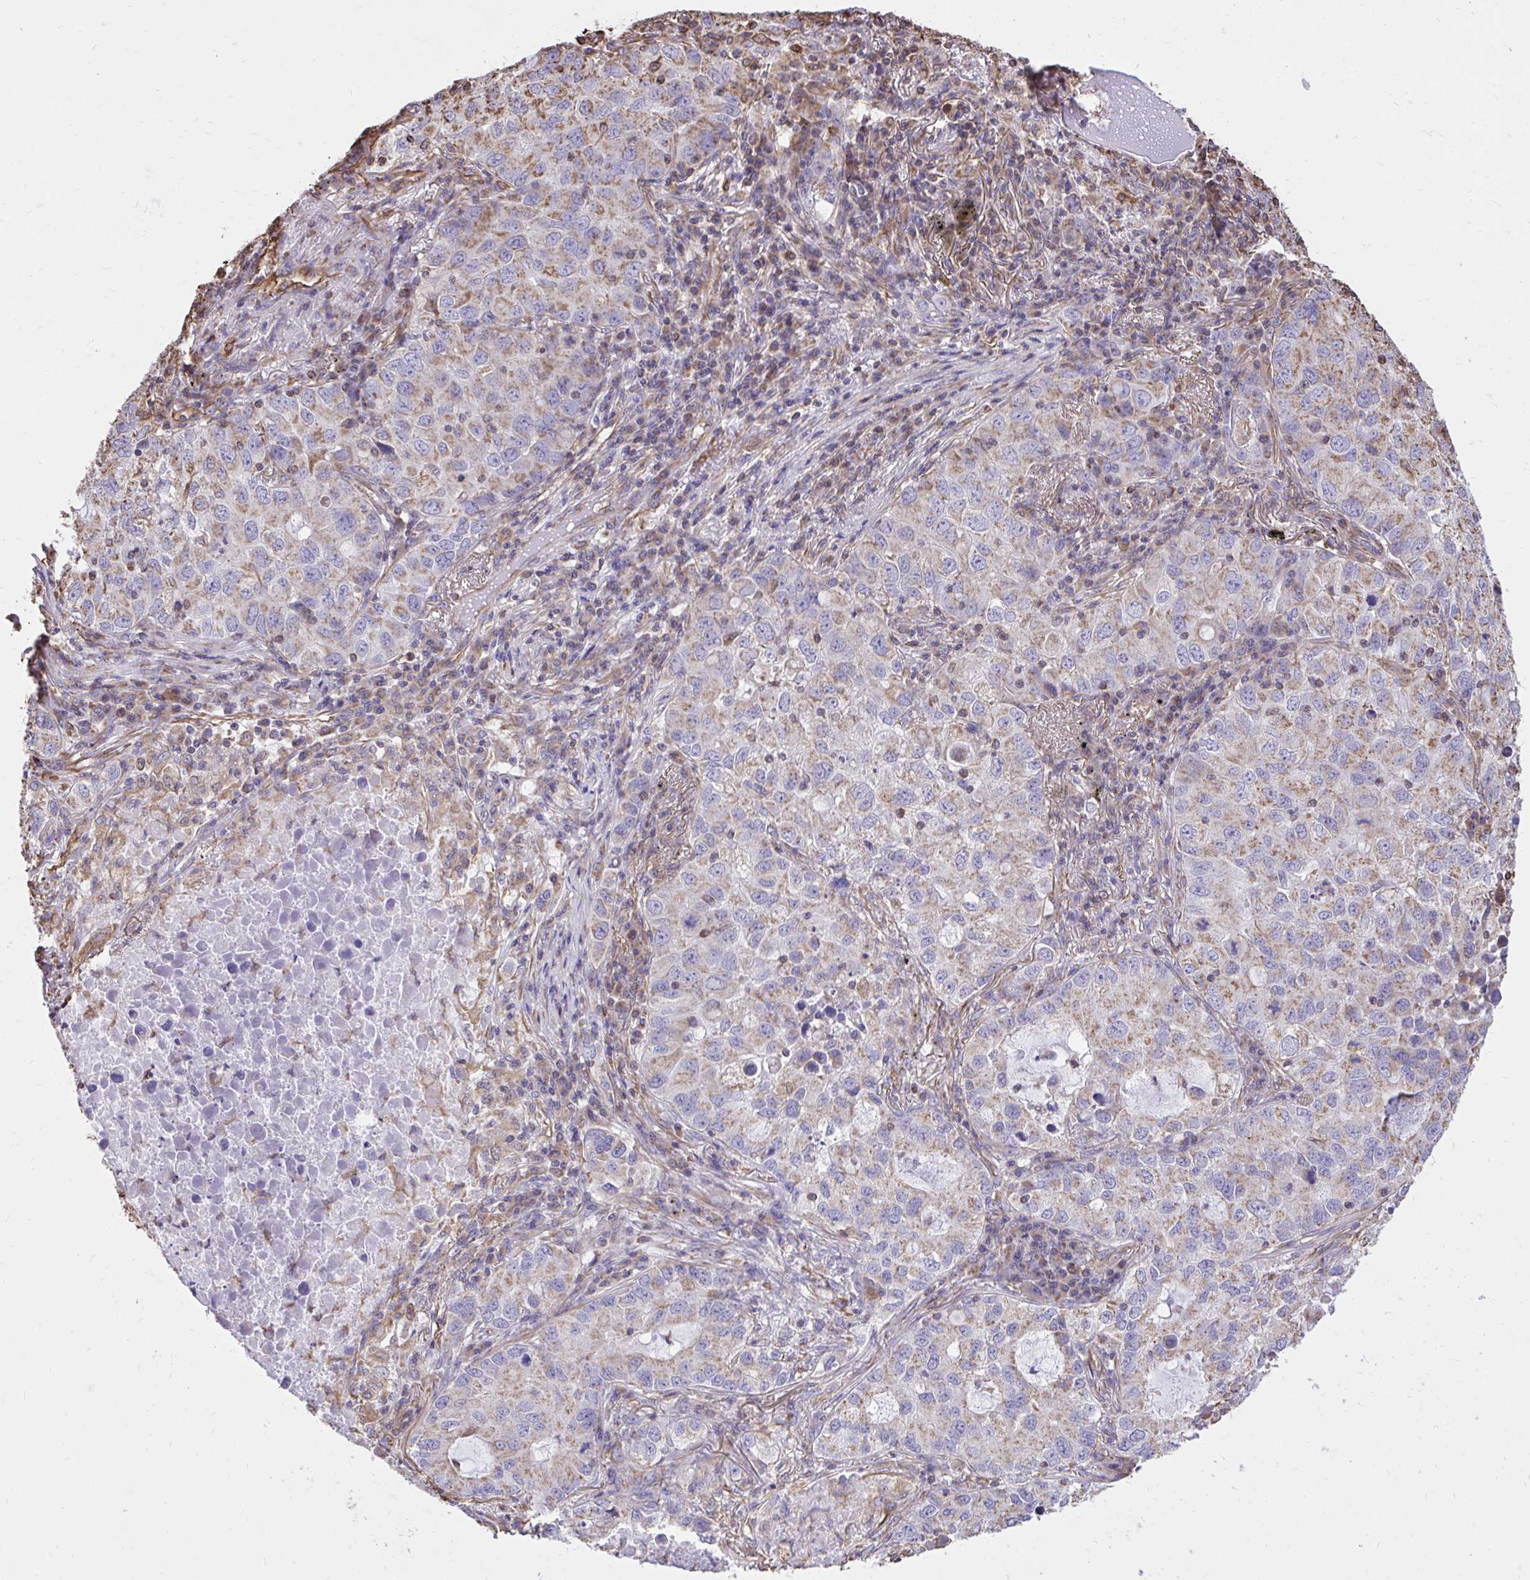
{"staining": {"intensity": "weak", "quantity": ">75%", "location": "cytoplasmic/membranous"}, "tissue": "lung cancer", "cell_type": "Tumor cells", "image_type": "cancer", "snomed": [{"axis": "morphology", "description": "Normal morphology"}, {"axis": "morphology", "description": "Adenocarcinoma, NOS"}, {"axis": "topography", "description": "Lymph node"}, {"axis": "topography", "description": "Lung"}], "caption": "Human lung adenocarcinoma stained with a brown dye reveals weak cytoplasmic/membranous positive staining in about >75% of tumor cells.", "gene": "RNF103", "patient": {"sex": "female", "age": 51}}